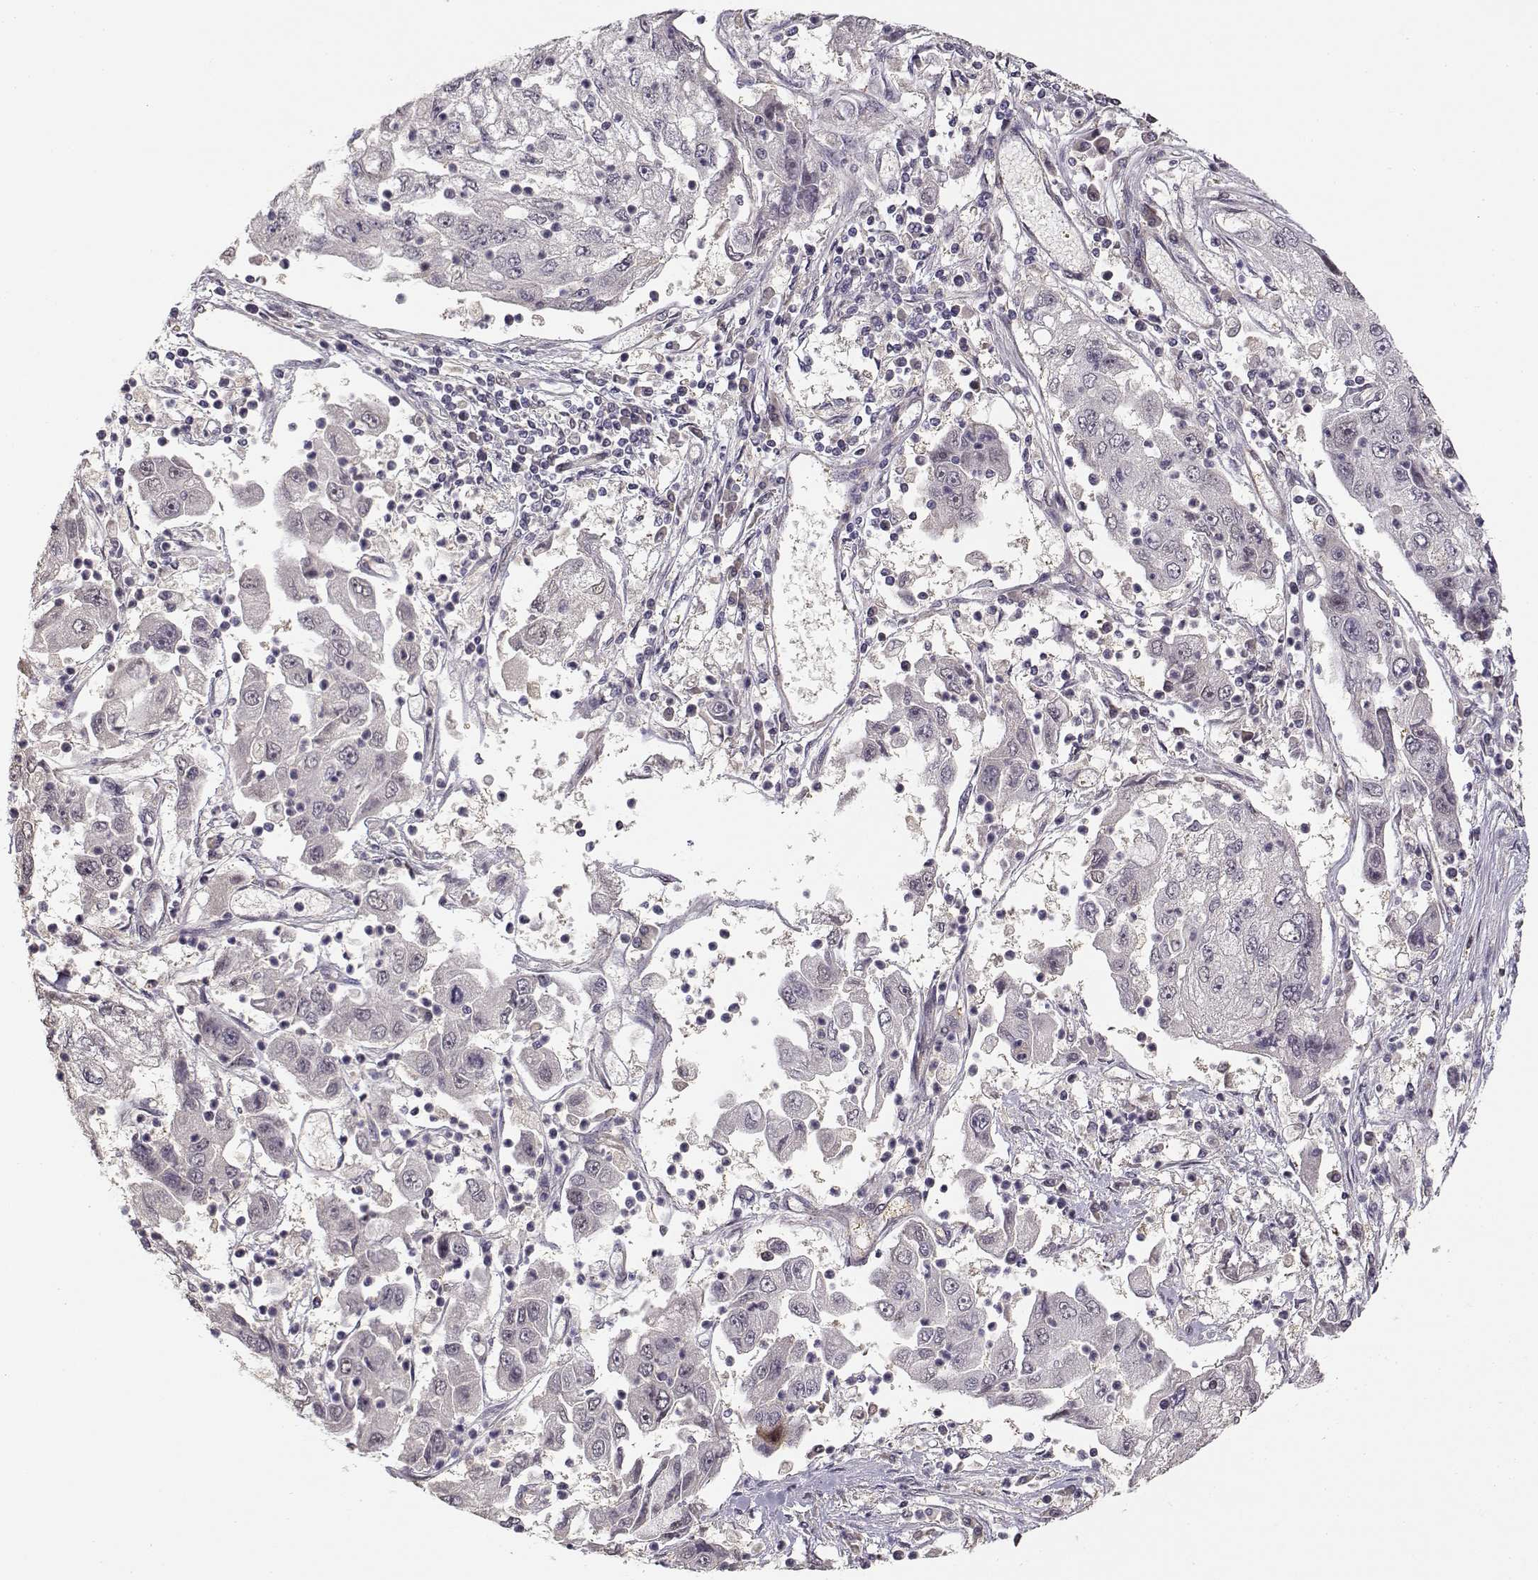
{"staining": {"intensity": "negative", "quantity": "none", "location": "none"}, "tissue": "cervical cancer", "cell_type": "Tumor cells", "image_type": "cancer", "snomed": [{"axis": "morphology", "description": "Squamous cell carcinoma, NOS"}, {"axis": "topography", "description": "Cervix"}], "caption": "Cervical cancer stained for a protein using immunohistochemistry (IHC) demonstrates no staining tumor cells.", "gene": "RGS9BP", "patient": {"sex": "female", "age": 36}}